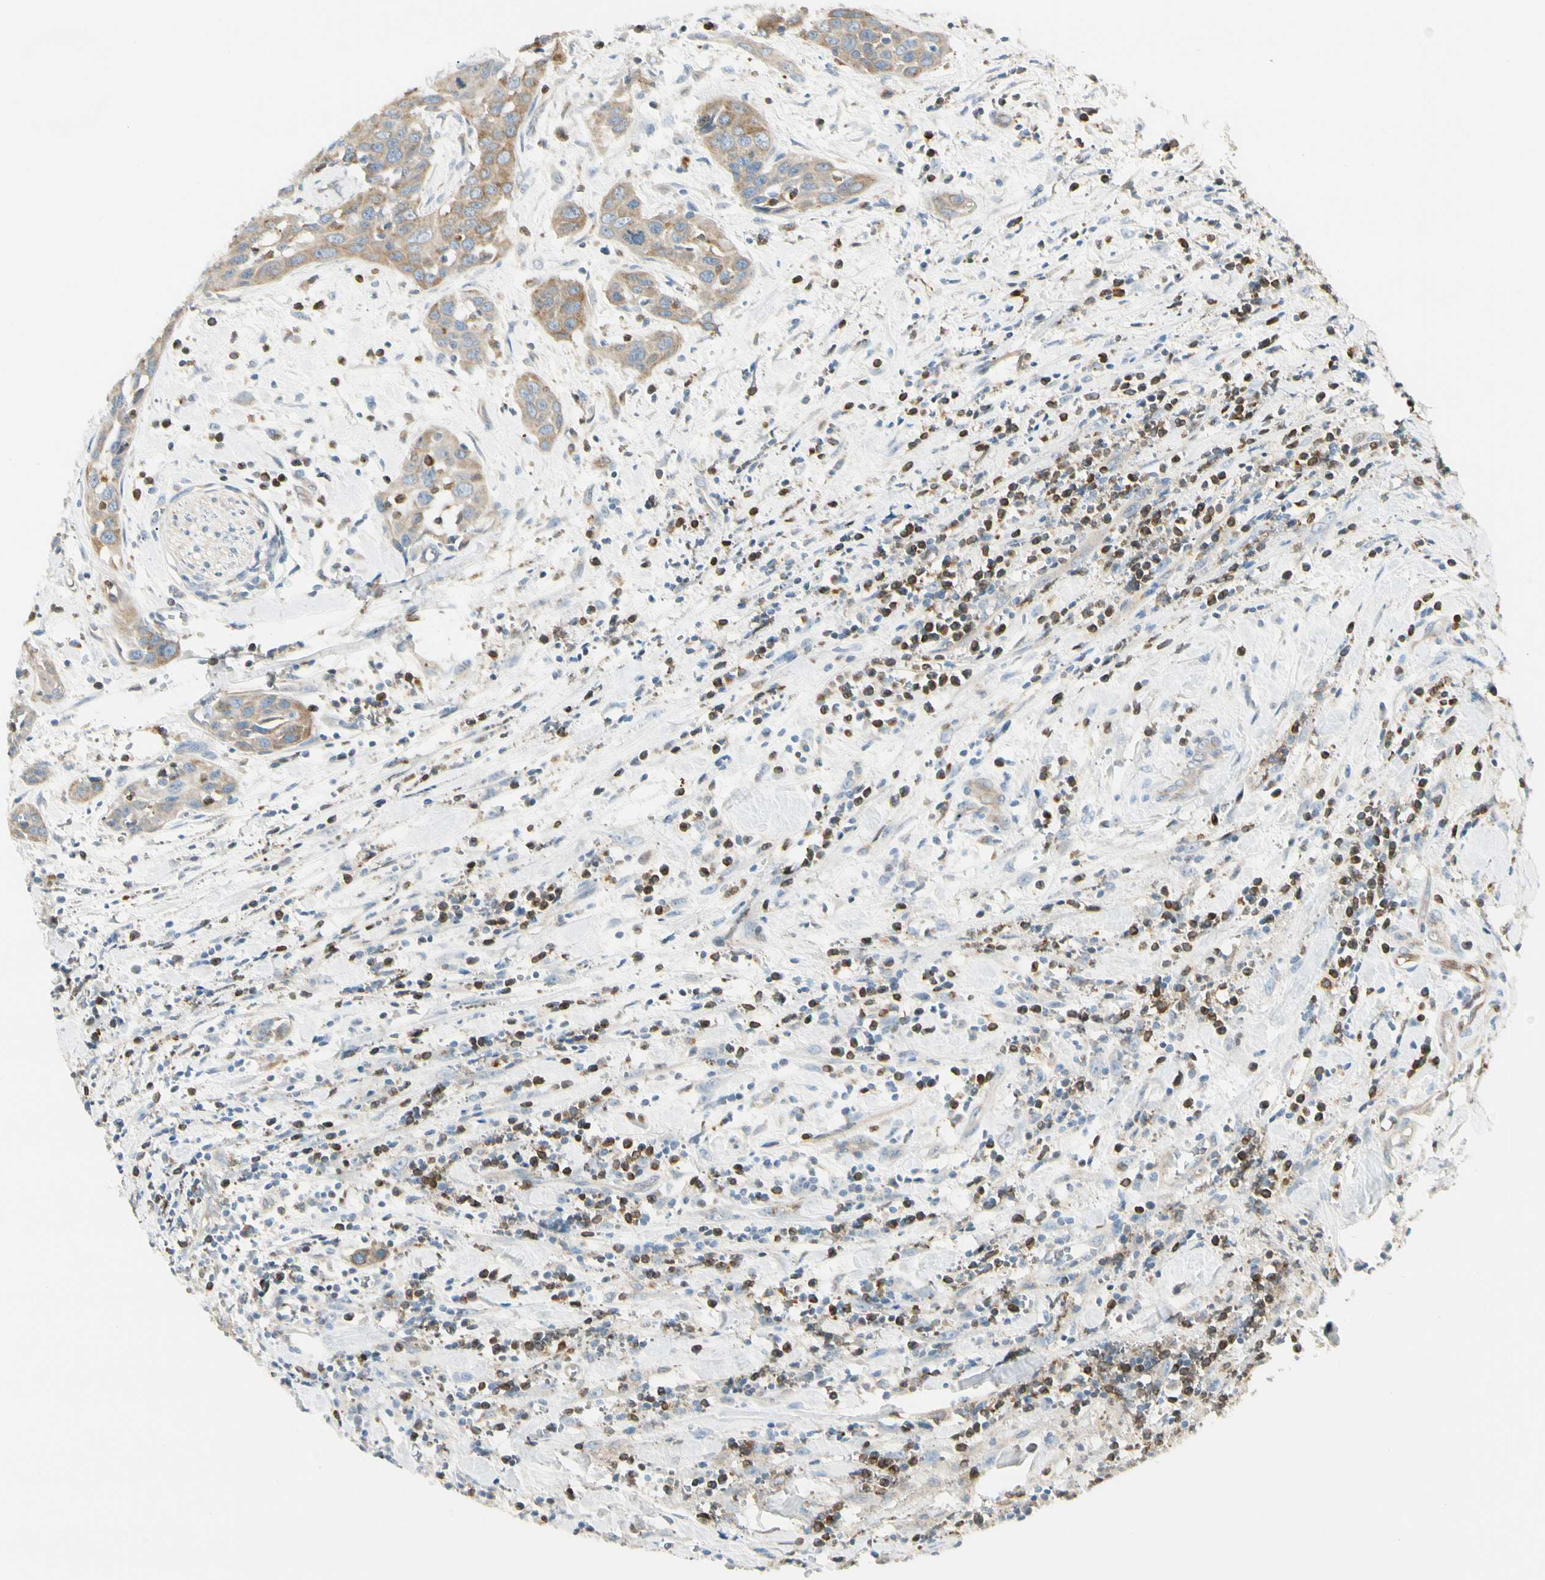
{"staining": {"intensity": "moderate", "quantity": ">75%", "location": "cytoplasmic/membranous"}, "tissue": "head and neck cancer", "cell_type": "Tumor cells", "image_type": "cancer", "snomed": [{"axis": "morphology", "description": "Squamous cell carcinoma, NOS"}, {"axis": "topography", "description": "Oral tissue"}, {"axis": "topography", "description": "Head-Neck"}], "caption": "Immunohistochemical staining of human head and neck cancer (squamous cell carcinoma) reveals medium levels of moderate cytoplasmic/membranous protein positivity in approximately >75% of tumor cells. (DAB IHC with brightfield microscopy, high magnification).", "gene": "LPCAT2", "patient": {"sex": "female", "age": 50}}